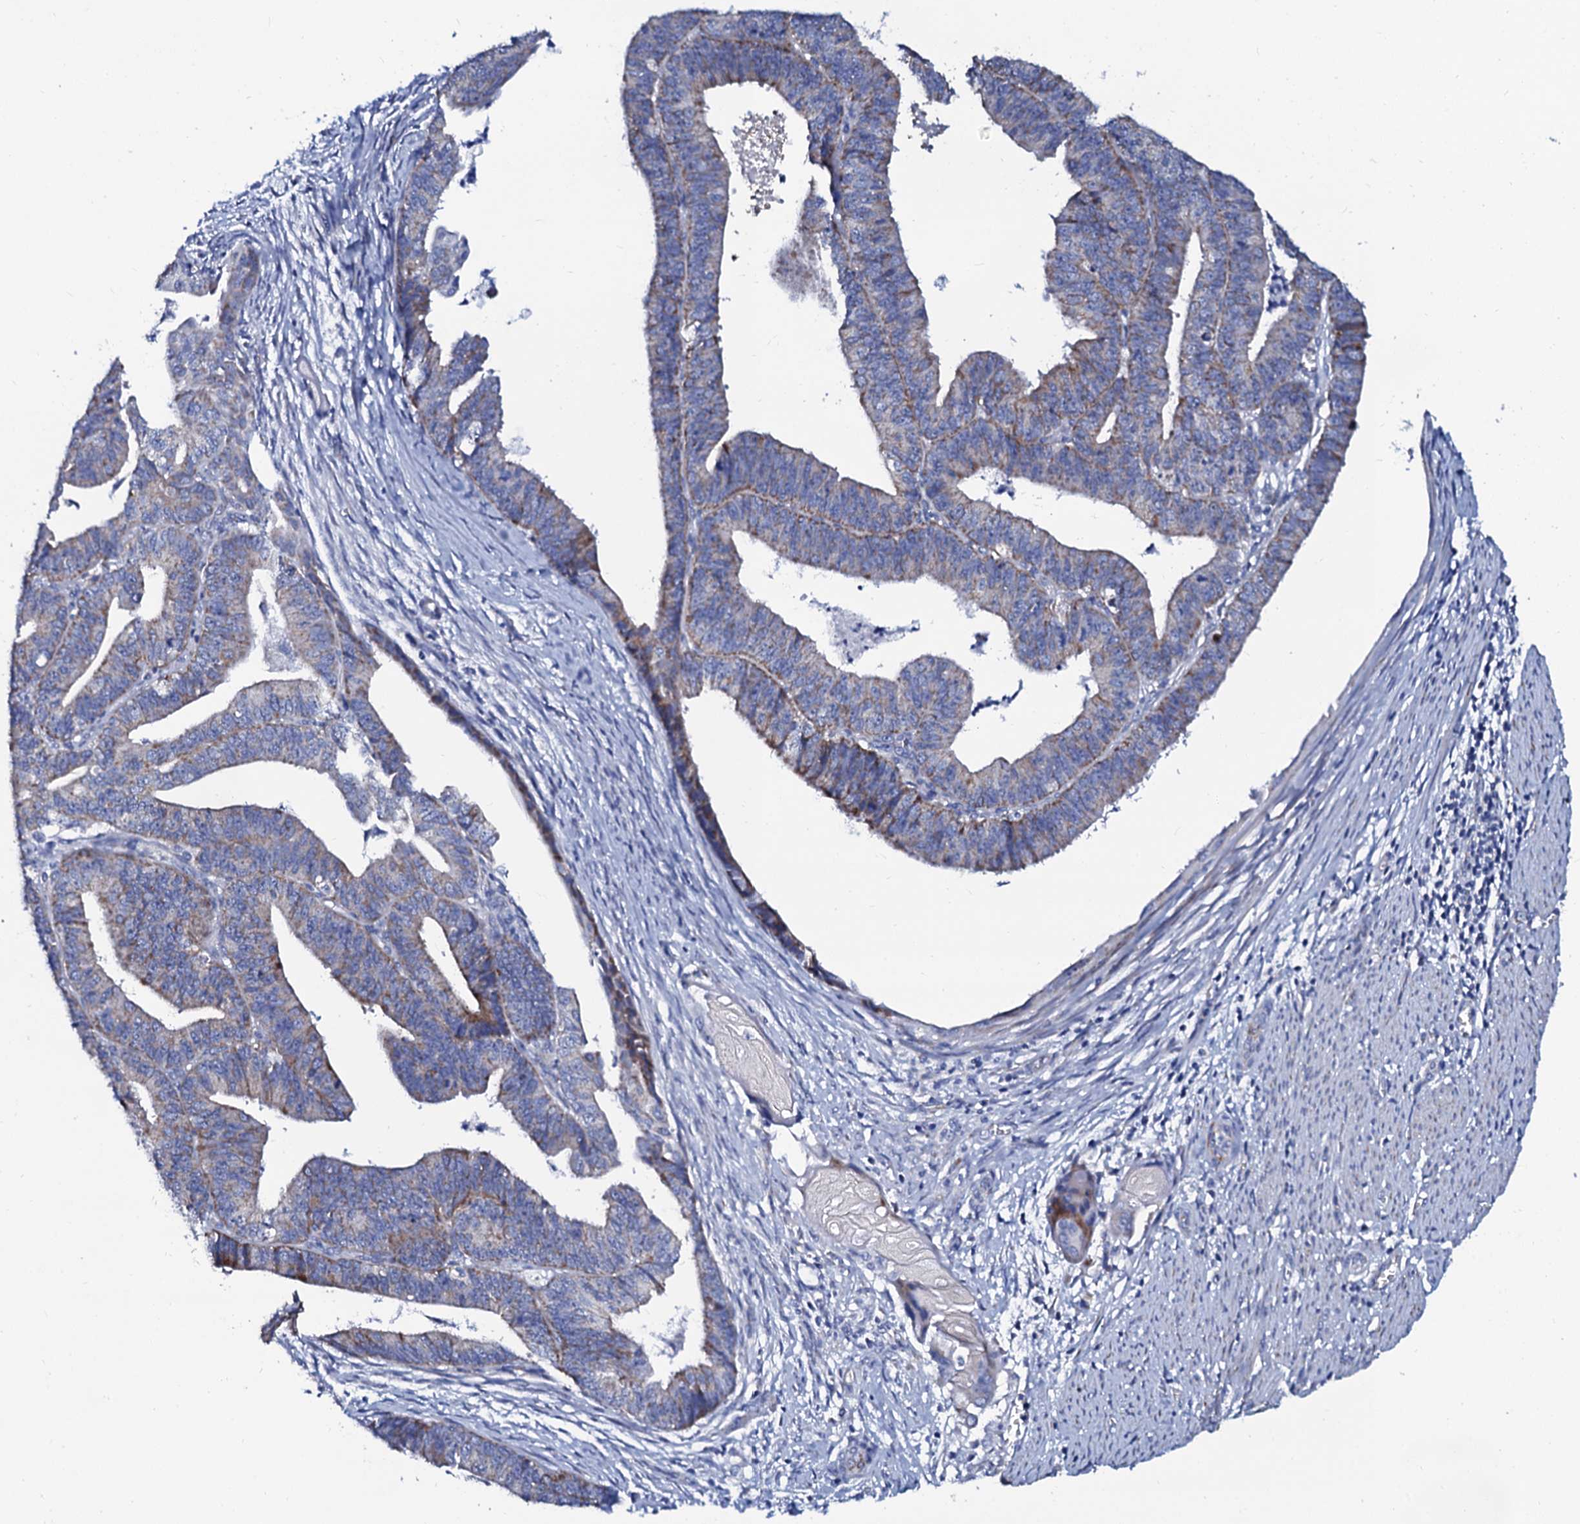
{"staining": {"intensity": "negative", "quantity": "none", "location": "none"}, "tissue": "endometrial cancer", "cell_type": "Tumor cells", "image_type": "cancer", "snomed": [{"axis": "morphology", "description": "Adenocarcinoma, NOS"}, {"axis": "topography", "description": "Endometrium"}], "caption": "DAB (3,3'-diaminobenzidine) immunohistochemical staining of human endometrial cancer (adenocarcinoma) shows no significant expression in tumor cells.", "gene": "SLC37A4", "patient": {"sex": "female", "age": 73}}